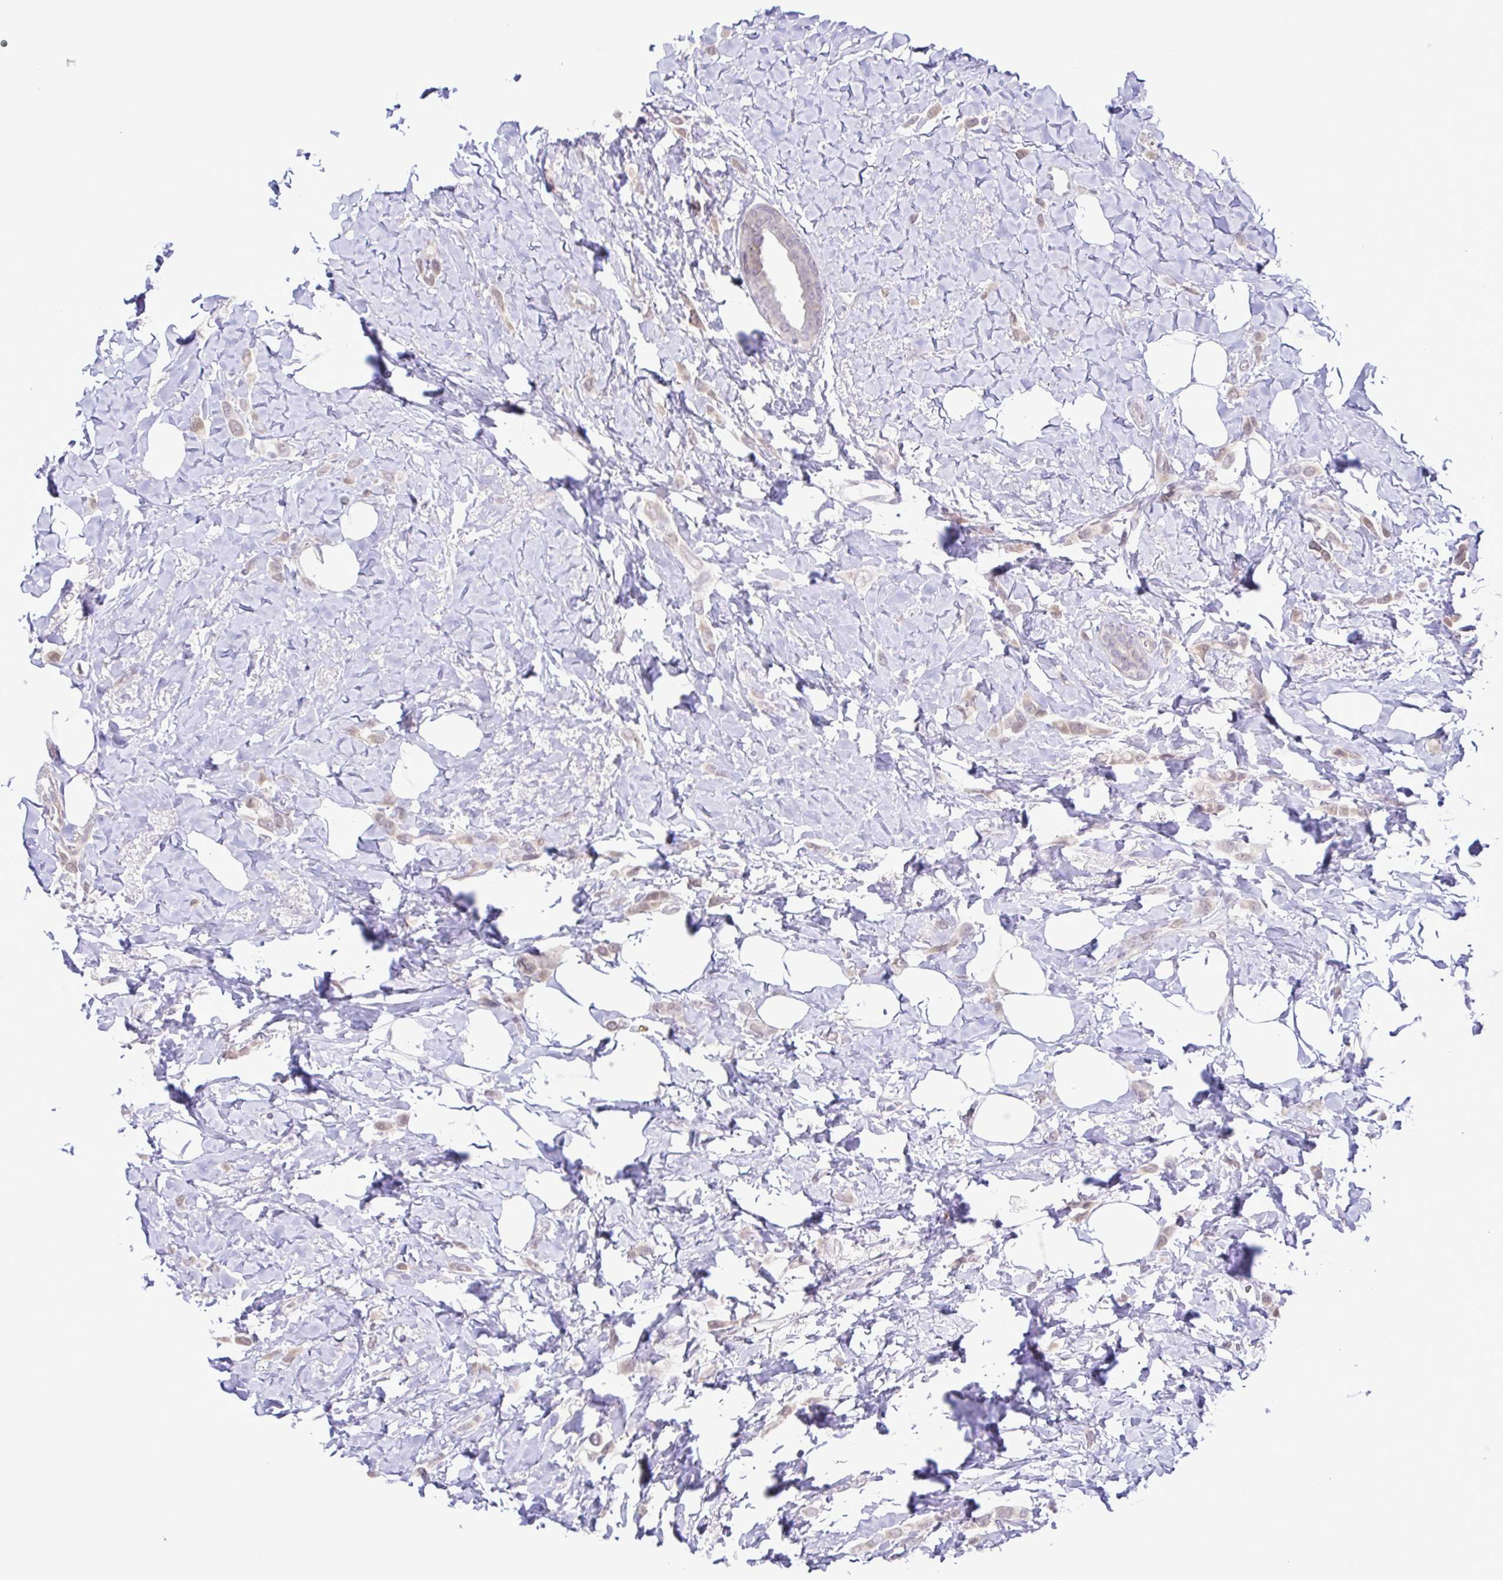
{"staining": {"intensity": "weak", "quantity": "<25%", "location": "nuclear"}, "tissue": "breast cancer", "cell_type": "Tumor cells", "image_type": "cancer", "snomed": [{"axis": "morphology", "description": "Lobular carcinoma"}, {"axis": "topography", "description": "Breast"}], "caption": "Human breast cancer (lobular carcinoma) stained for a protein using immunohistochemistry reveals no positivity in tumor cells.", "gene": "IL1RN", "patient": {"sex": "female", "age": 66}}